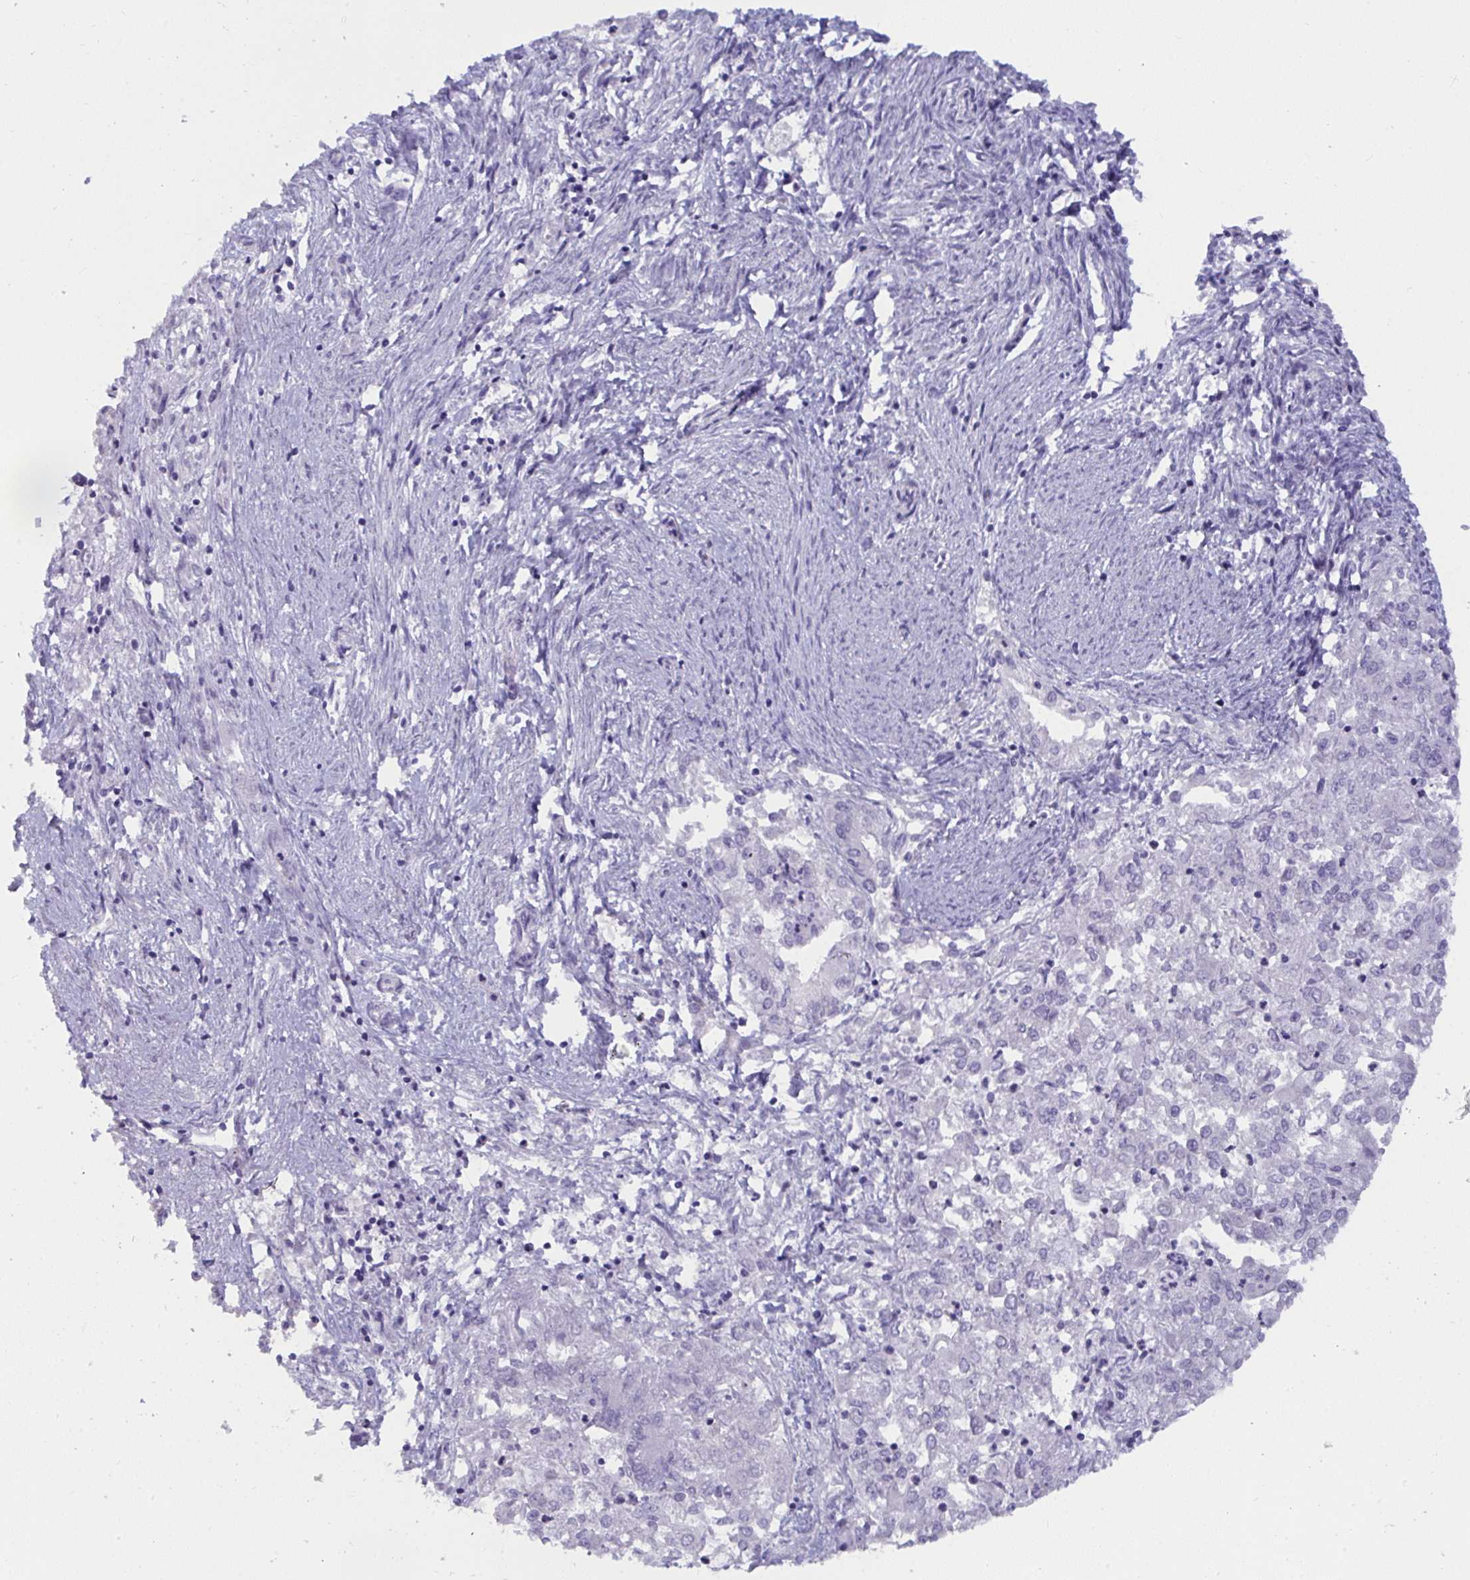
{"staining": {"intensity": "negative", "quantity": "none", "location": "none"}, "tissue": "endometrial cancer", "cell_type": "Tumor cells", "image_type": "cancer", "snomed": [{"axis": "morphology", "description": "Adenocarcinoma, NOS"}, {"axis": "topography", "description": "Endometrium"}], "caption": "IHC of endometrial adenocarcinoma reveals no staining in tumor cells. (Stains: DAB IHC with hematoxylin counter stain, Microscopy: brightfield microscopy at high magnification).", "gene": "DTX3", "patient": {"sex": "female", "age": 57}}